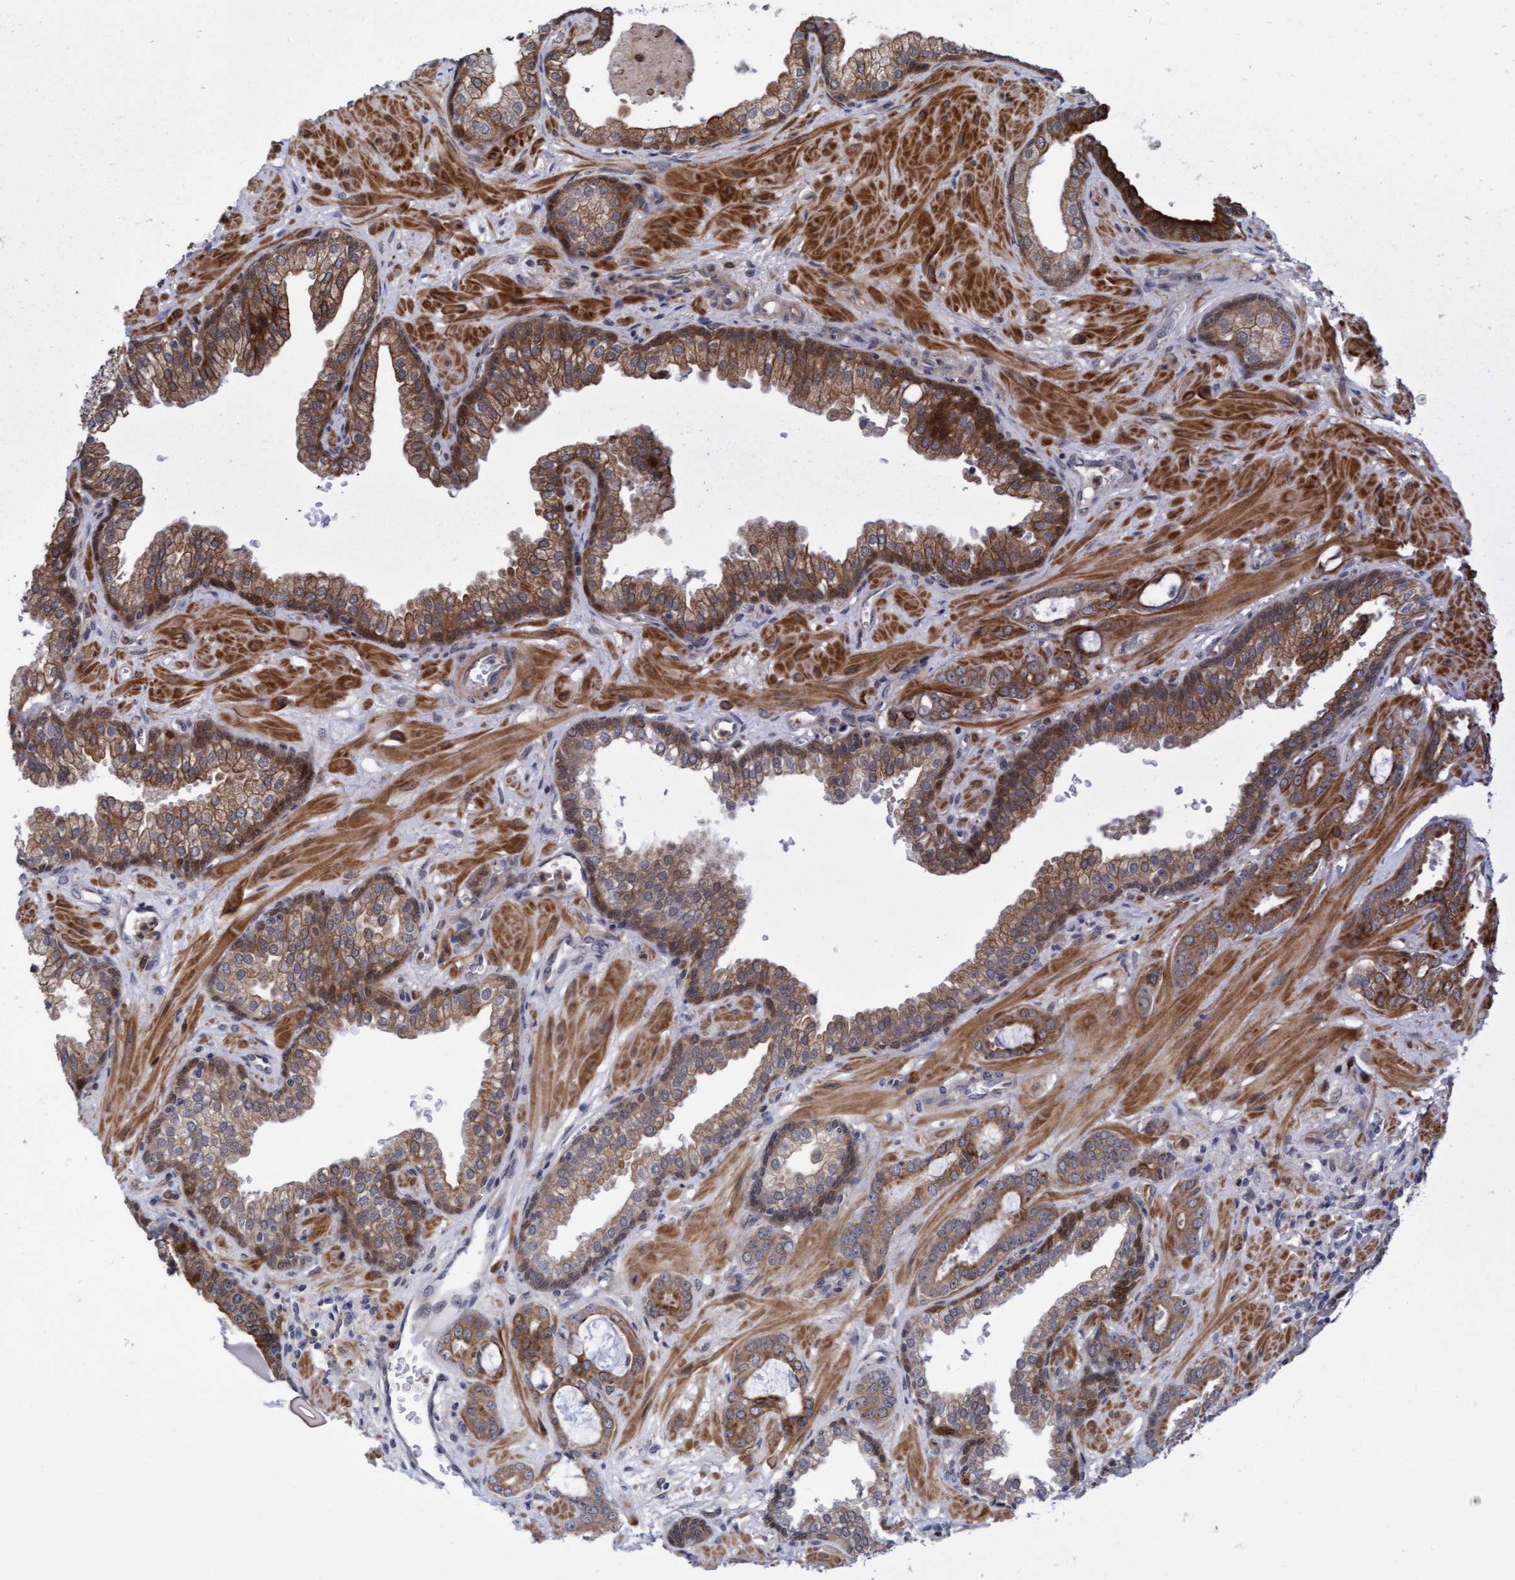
{"staining": {"intensity": "moderate", "quantity": ">75%", "location": "cytoplasmic/membranous"}, "tissue": "prostate cancer", "cell_type": "Tumor cells", "image_type": "cancer", "snomed": [{"axis": "morphology", "description": "Adenocarcinoma, Low grade"}, {"axis": "topography", "description": "Prostate"}], "caption": "Moderate cytoplasmic/membranous expression for a protein is seen in about >75% of tumor cells of prostate cancer (adenocarcinoma (low-grade)) using immunohistochemistry (IHC).", "gene": "RAP1GAP2", "patient": {"sex": "male", "age": 53}}